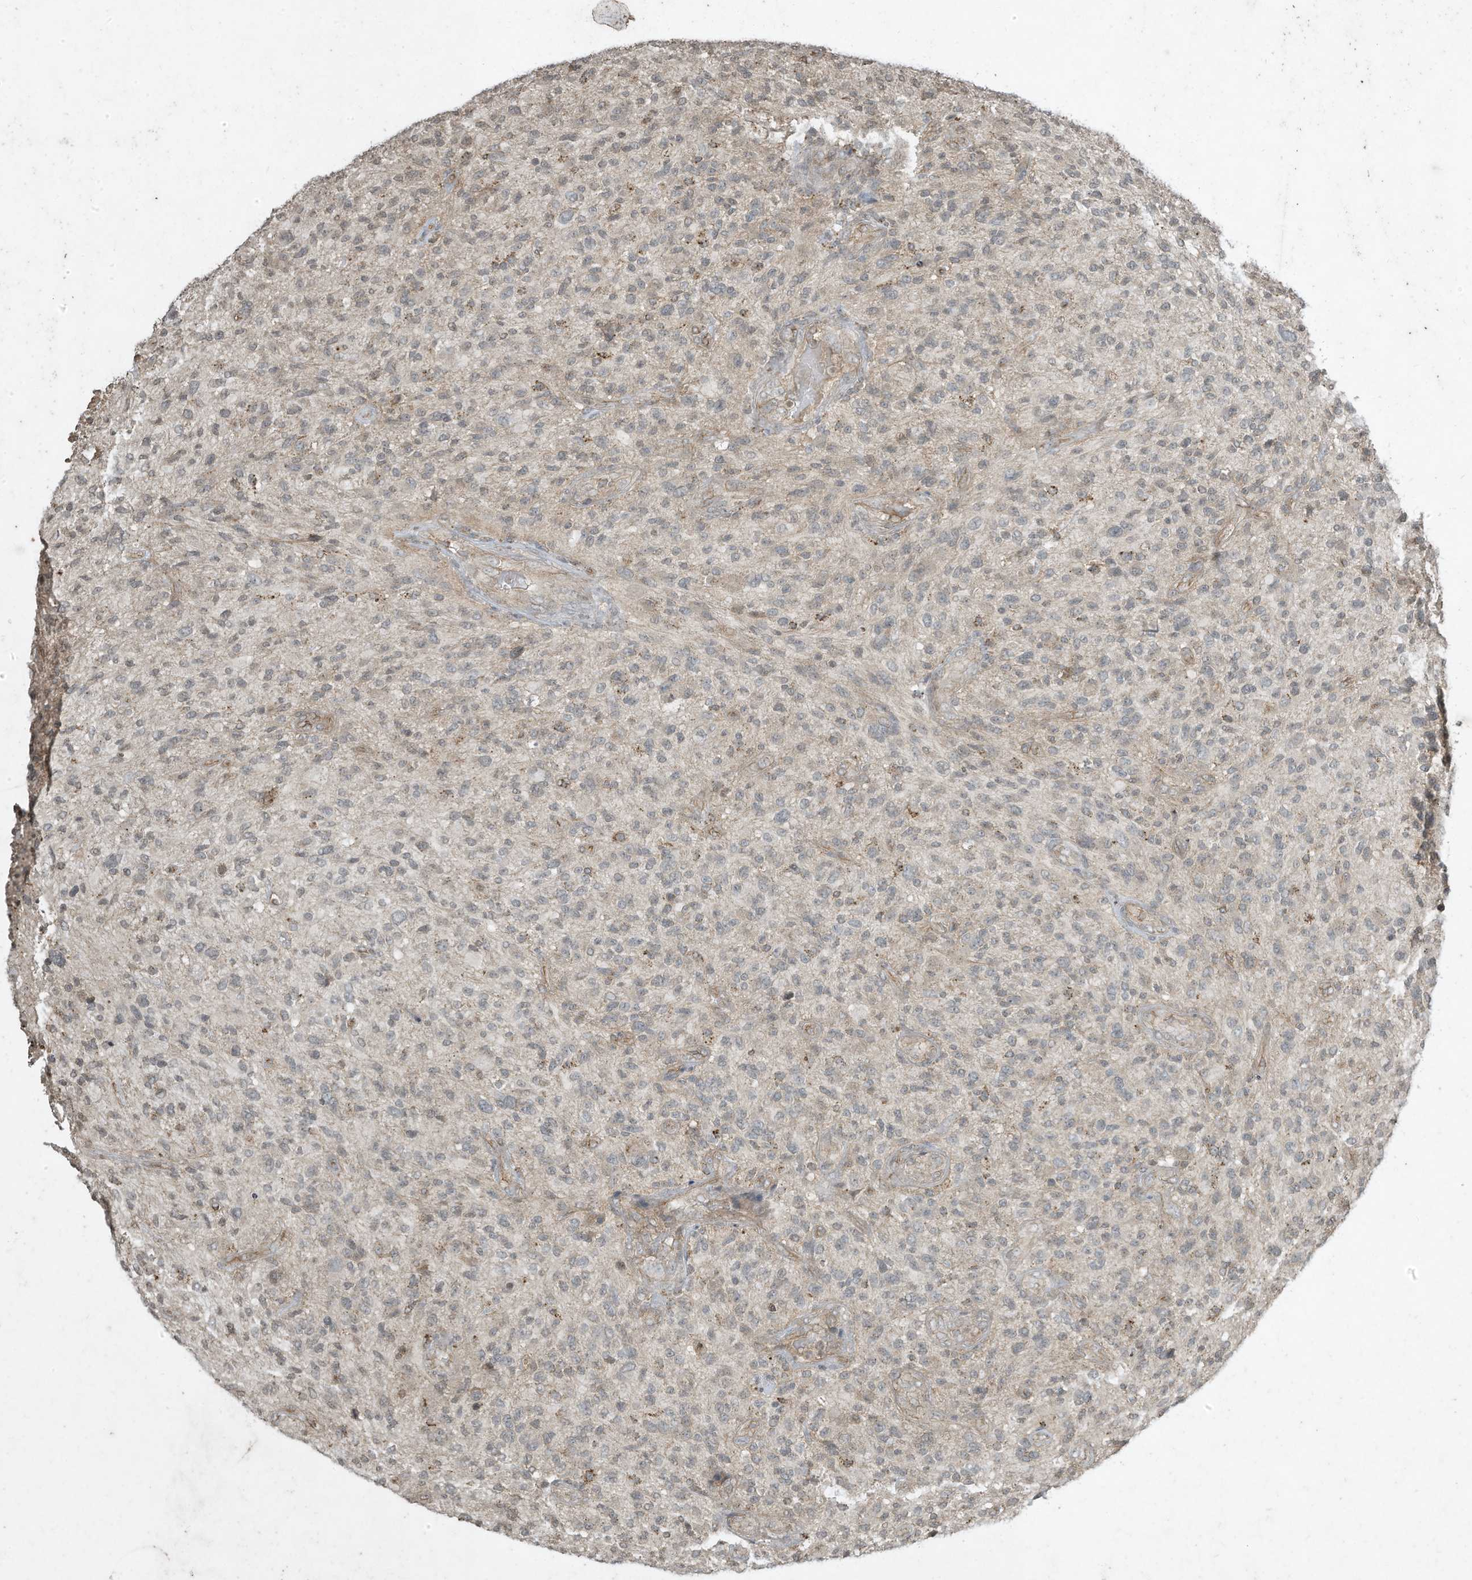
{"staining": {"intensity": "negative", "quantity": "none", "location": "none"}, "tissue": "glioma", "cell_type": "Tumor cells", "image_type": "cancer", "snomed": [{"axis": "morphology", "description": "Glioma, malignant, High grade"}, {"axis": "topography", "description": "Brain"}], "caption": "A high-resolution micrograph shows immunohistochemistry (IHC) staining of glioma, which exhibits no significant staining in tumor cells.", "gene": "MATN2", "patient": {"sex": "male", "age": 47}}